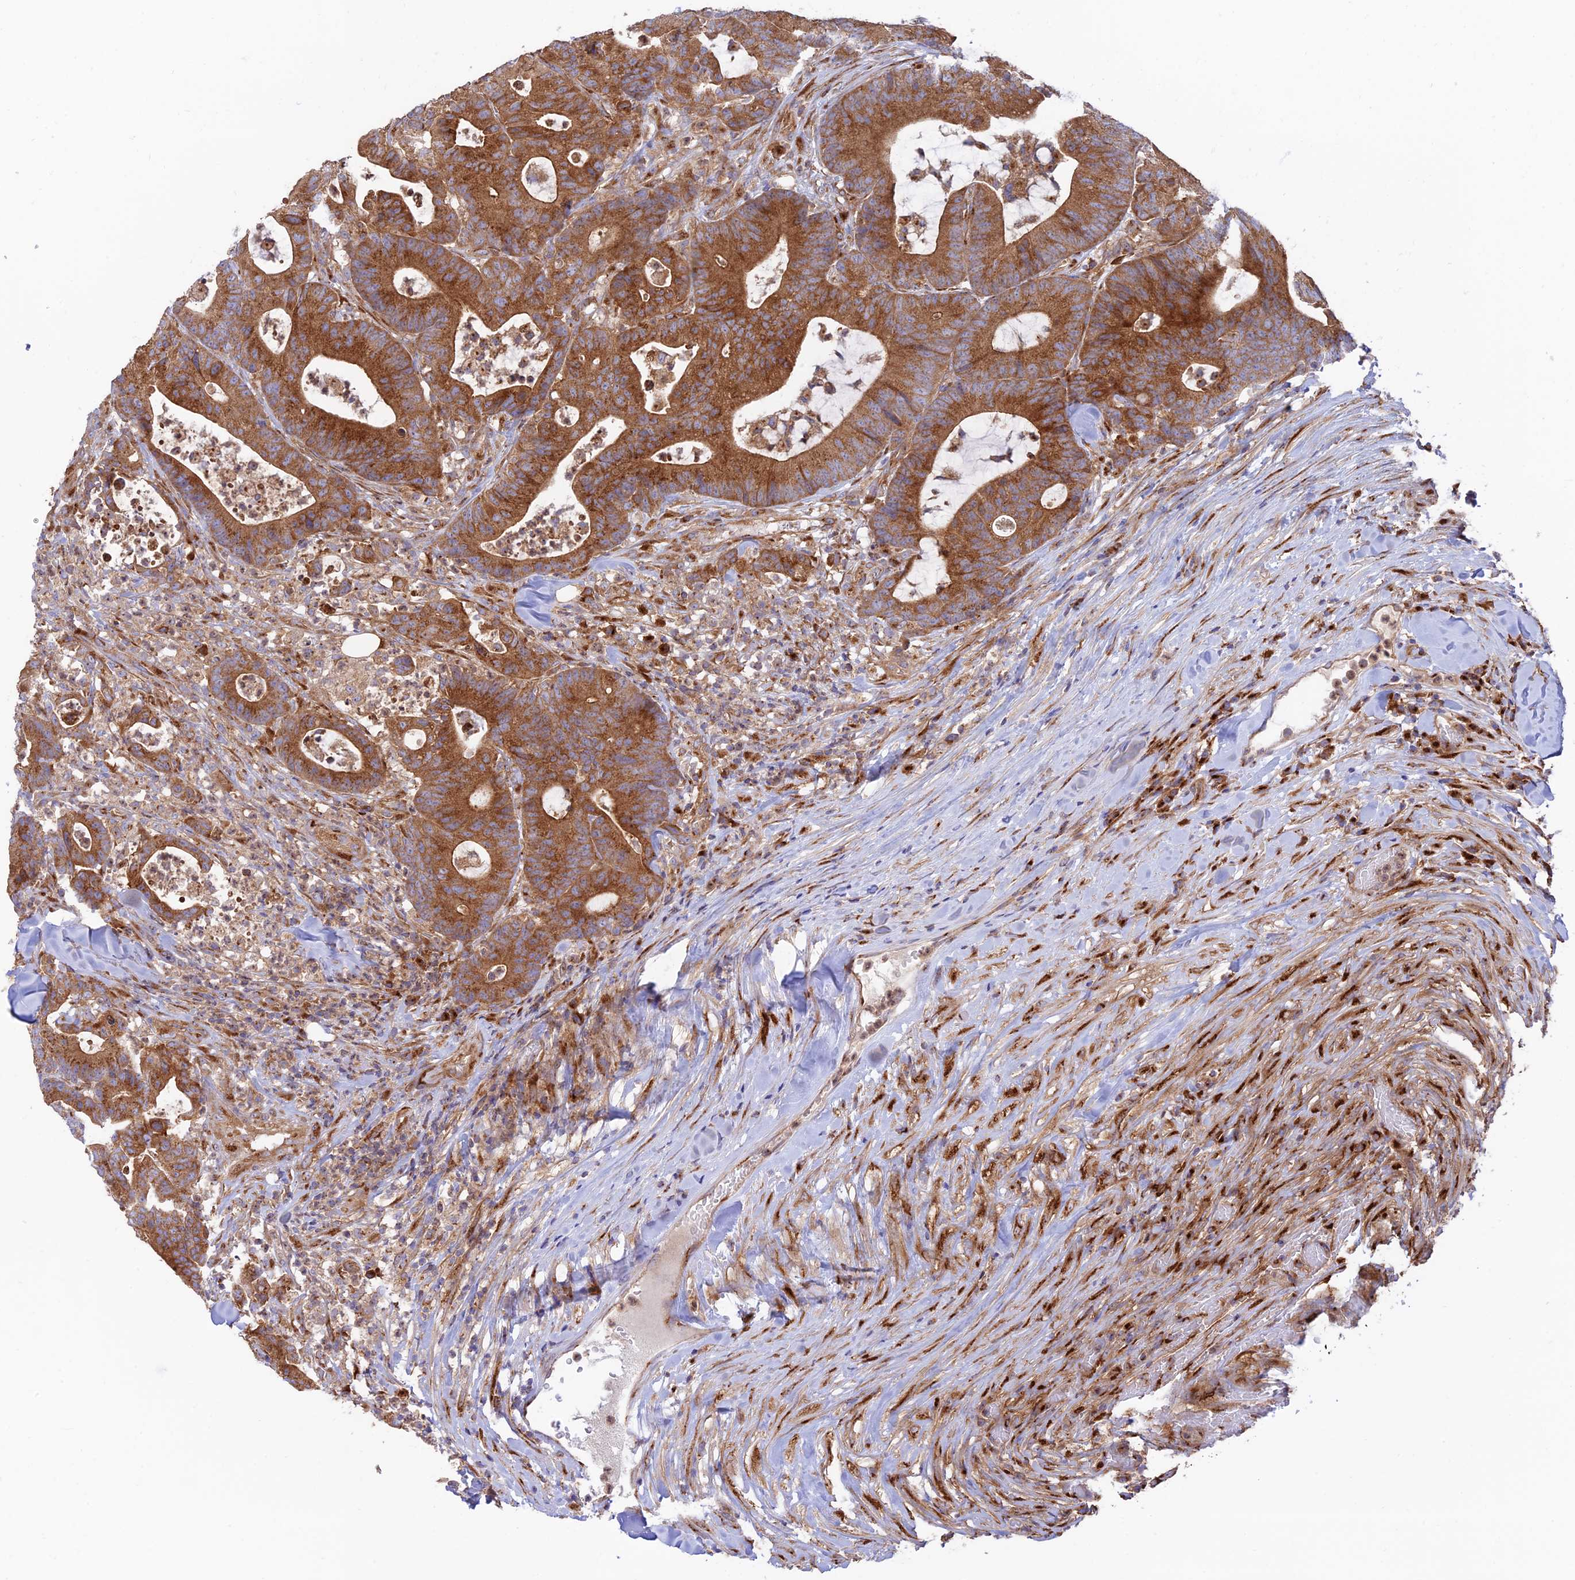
{"staining": {"intensity": "strong", "quantity": ">75%", "location": "cytoplasmic/membranous"}, "tissue": "colorectal cancer", "cell_type": "Tumor cells", "image_type": "cancer", "snomed": [{"axis": "morphology", "description": "Adenocarcinoma, NOS"}, {"axis": "topography", "description": "Colon"}], "caption": "Adenocarcinoma (colorectal) tissue reveals strong cytoplasmic/membranous expression in approximately >75% of tumor cells, visualized by immunohistochemistry. (Brightfield microscopy of DAB IHC at high magnification).", "gene": "GOLGA3", "patient": {"sex": "female", "age": 84}}